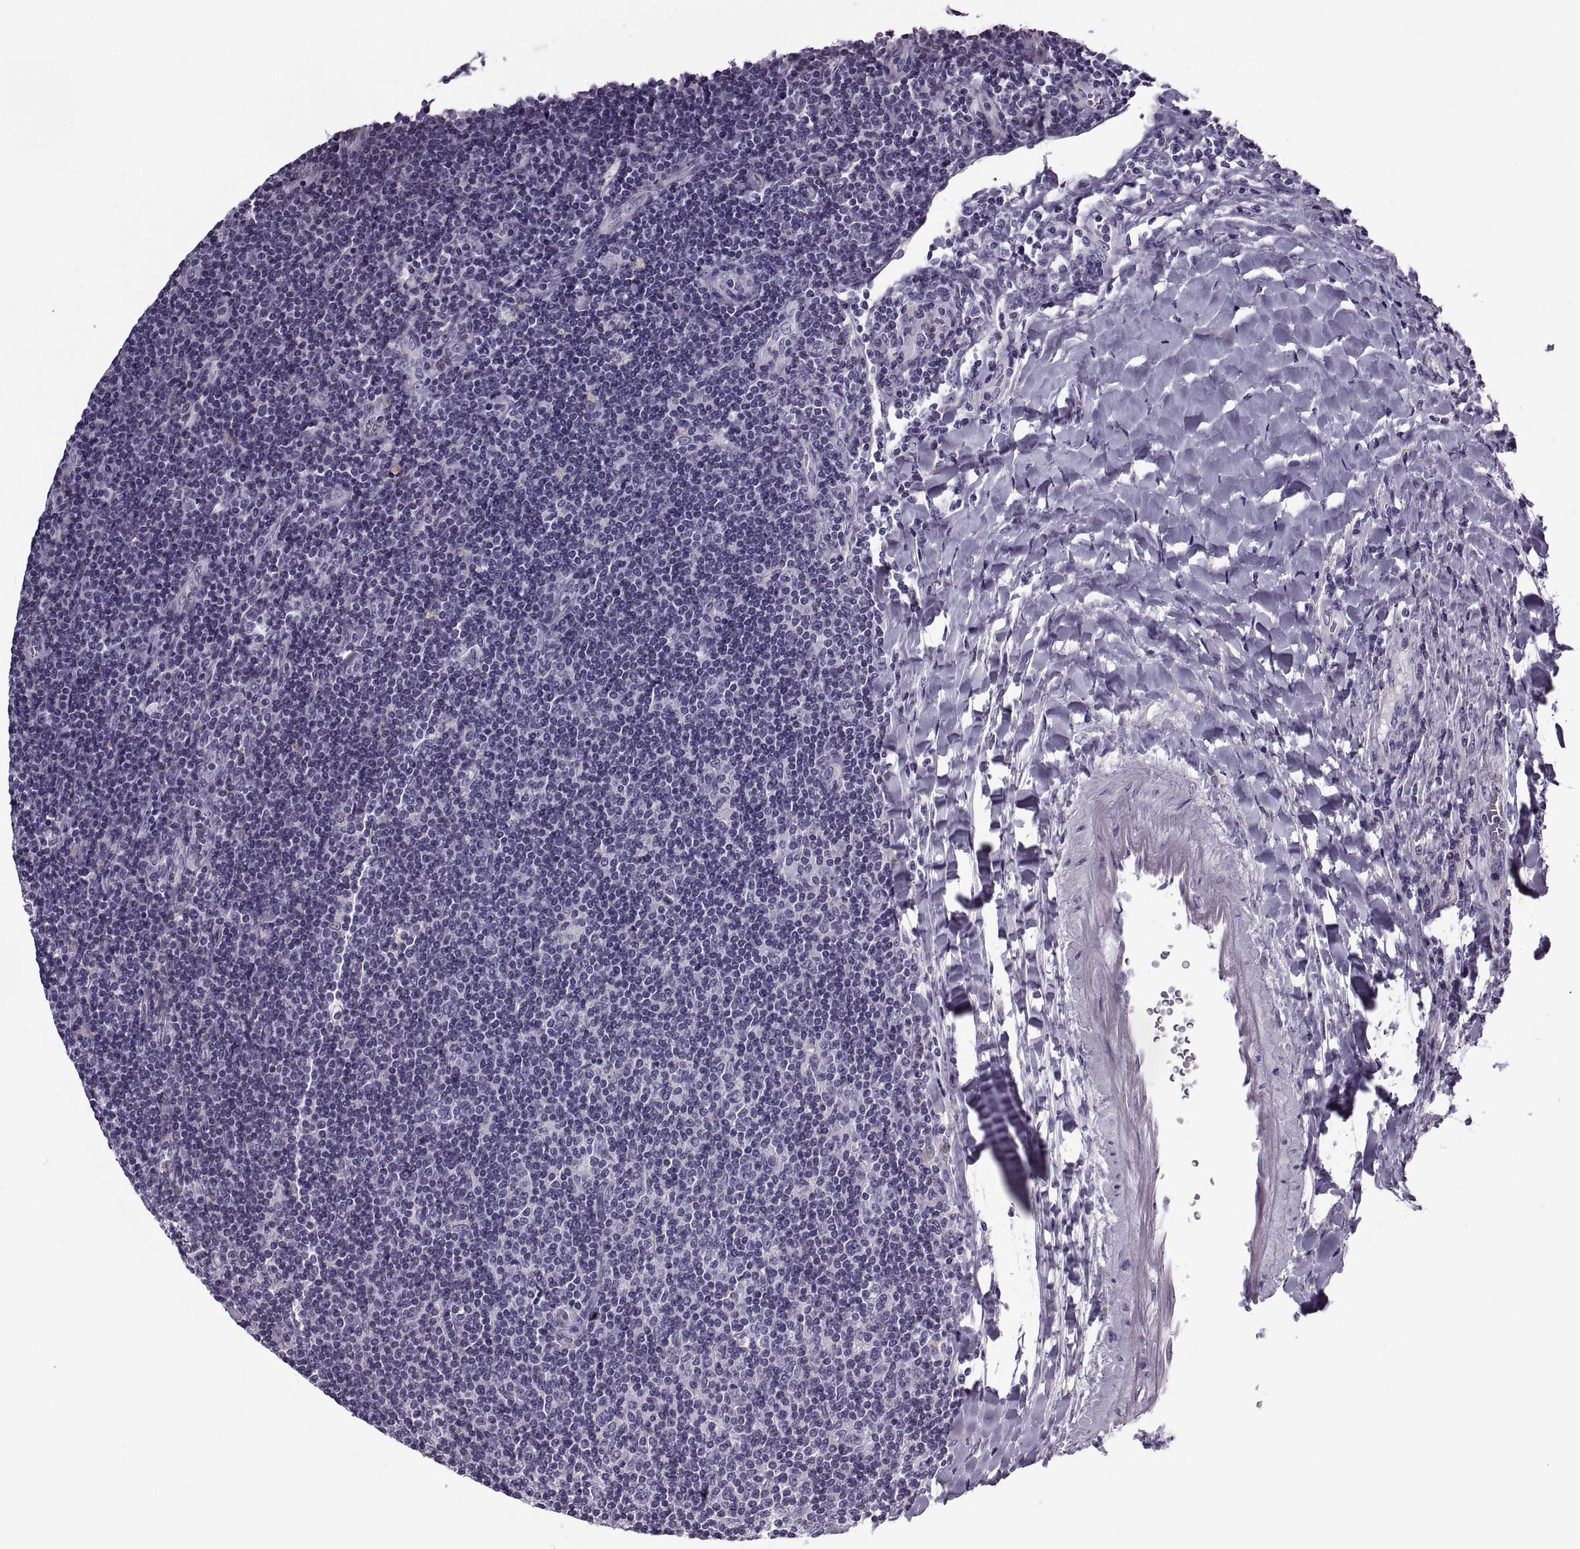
{"staining": {"intensity": "negative", "quantity": "none", "location": "none"}, "tissue": "lymphoma", "cell_type": "Tumor cells", "image_type": "cancer", "snomed": [{"axis": "morphology", "description": "Hodgkin's disease, NOS"}, {"axis": "topography", "description": "Lymph node"}], "caption": "Tumor cells show no significant expression in lymphoma.", "gene": "CALCR", "patient": {"sex": "male", "age": 40}}